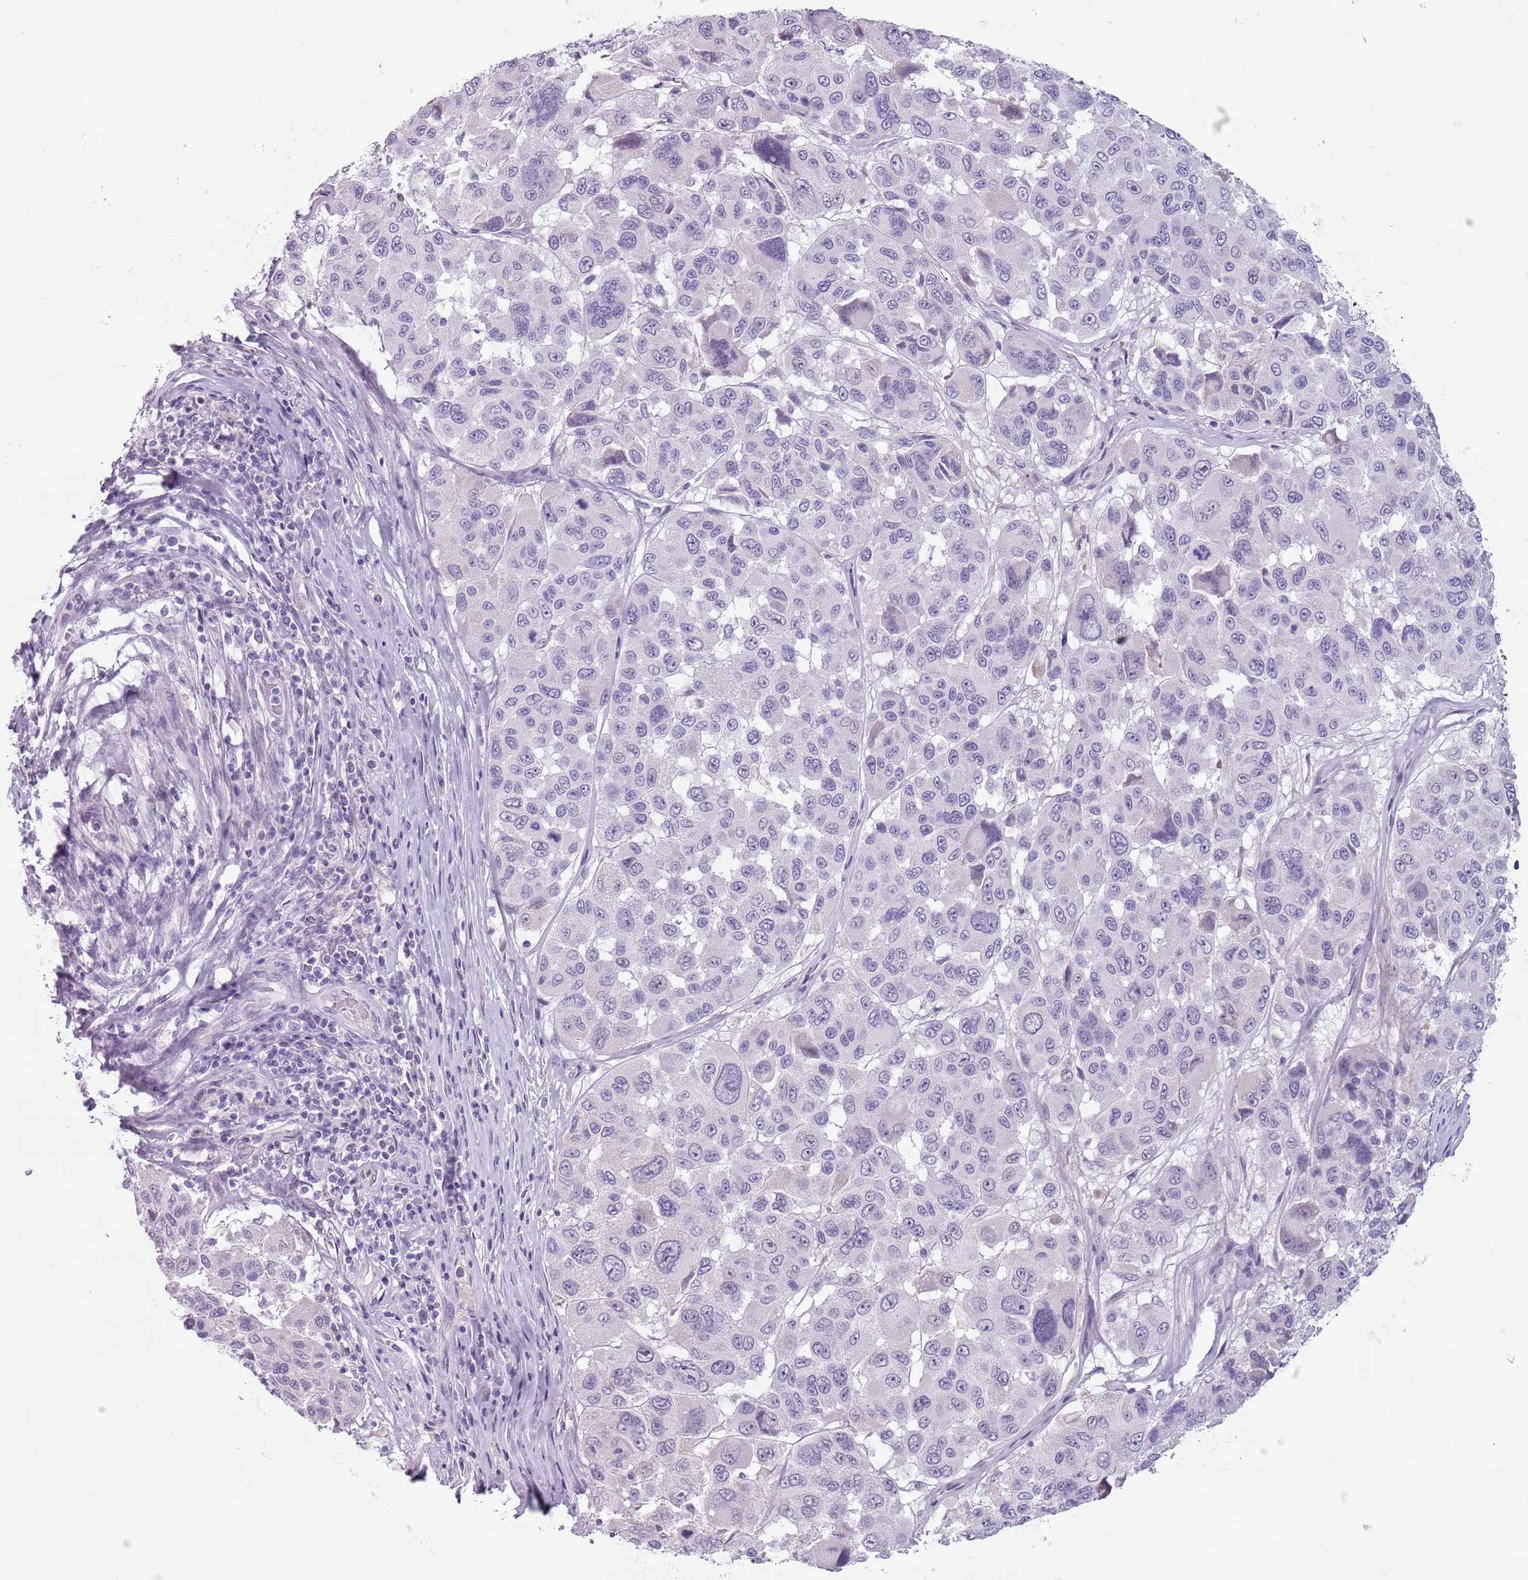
{"staining": {"intensity": "negative", "quantity": "none", "location": "none"}, "tissue": "melanoma", "cell_type": "Tumor cells", "image_type": "cancer", "snomed": [{"axis": "morphology", "description": "Malignant melanoma, NOS"}, {"axis": "topography", "description": "Skin"}], "caption": "This is an IHC image of malignant melanoma. There is no expression in tumor cells.", "gene": "CEP19", "patient": {"sex": "female", "age": 66}}